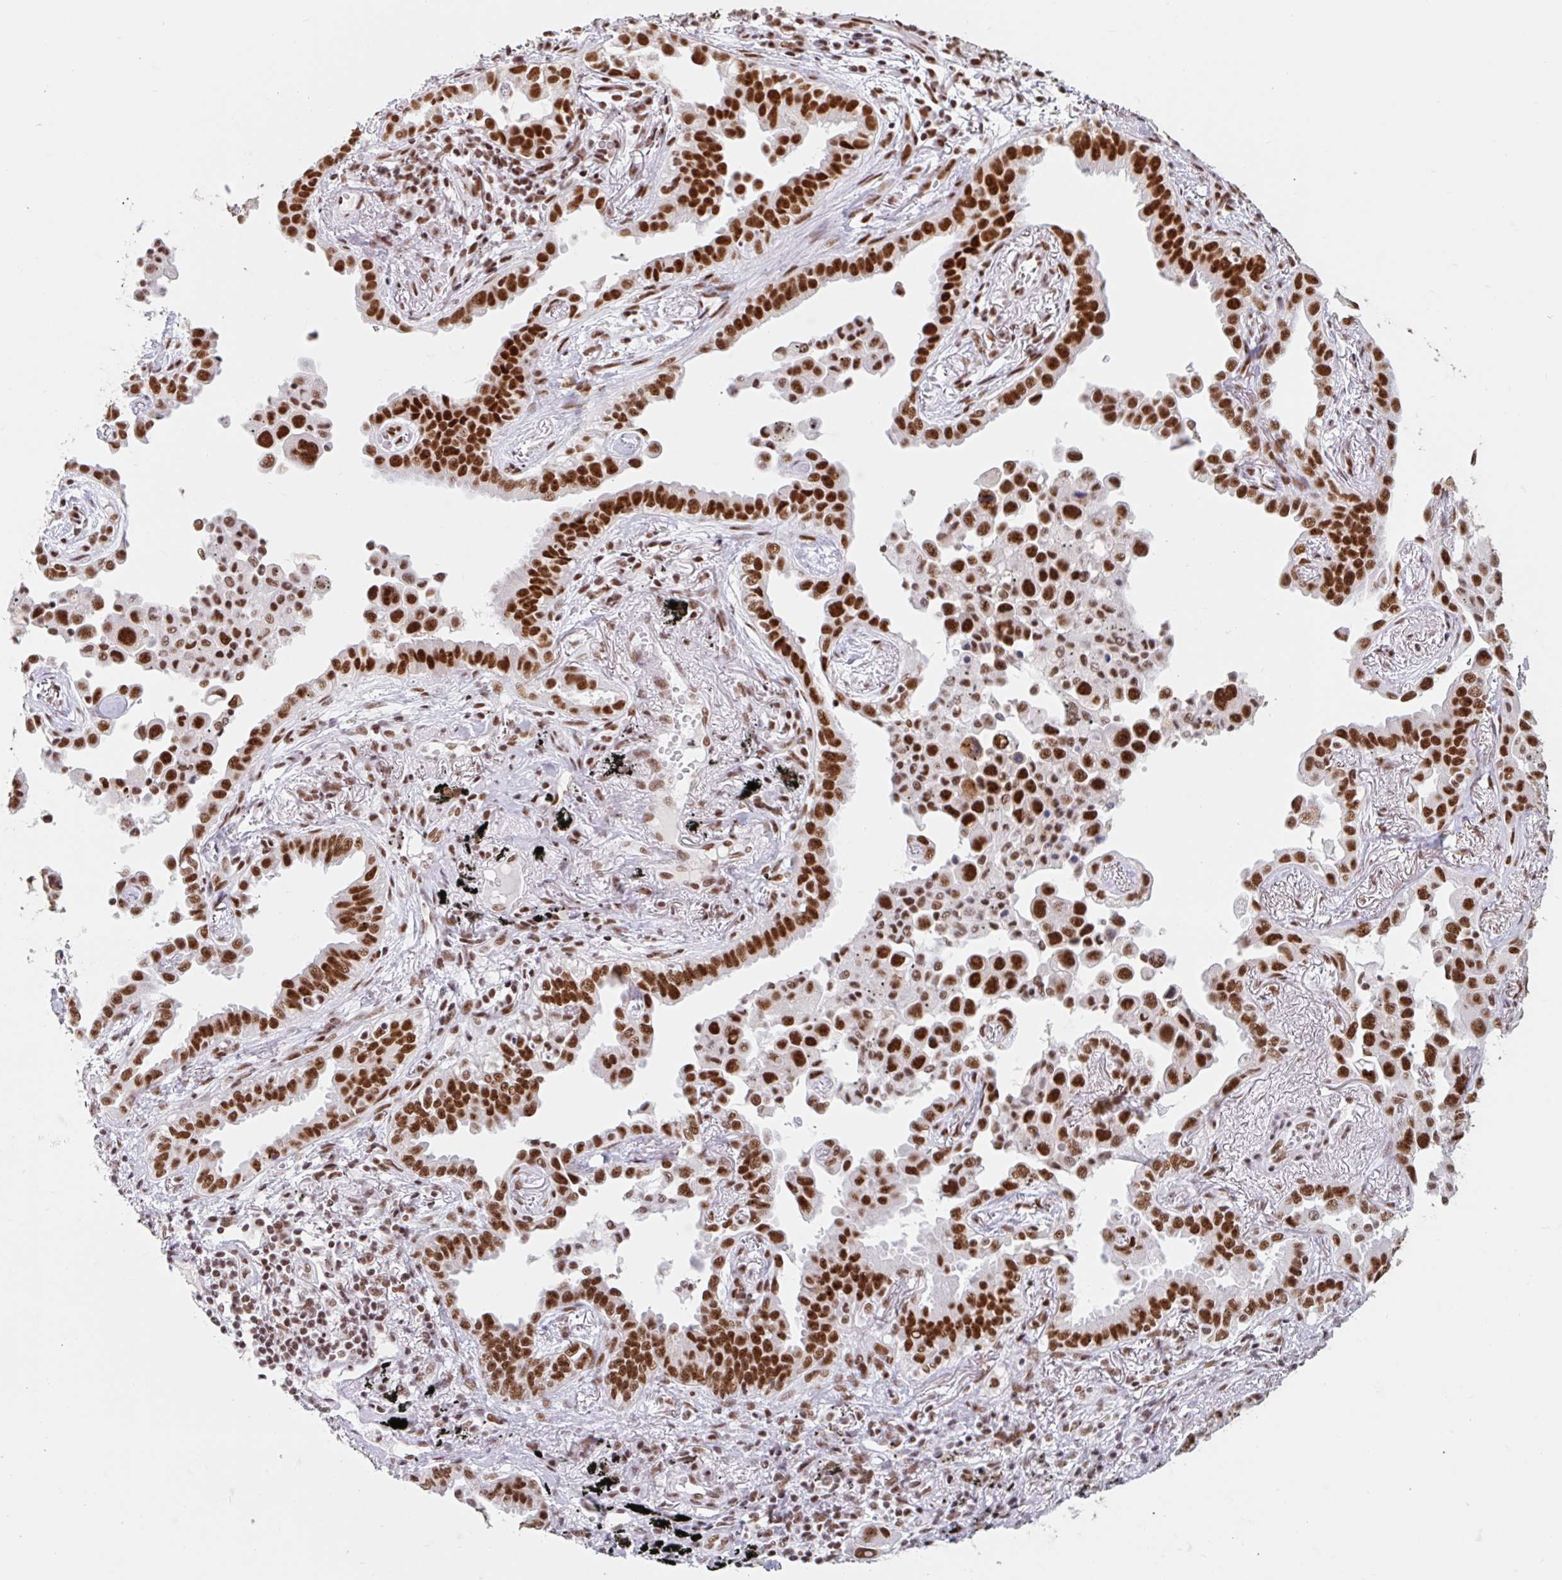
{"staining": {"intensity": "strong", "quantity": ">75%", "location": "nuclear"}, "tissue": "lung cancer", "cell_type": "Tumor cells", "image_type": "cancer", "snomed": [{"axis": "morphology", "description": "Adenocarcinoma, NOS"}, {"axis": "topography", "description": "Lung"}], "caption": "Lung cancer stained with immunohistochemistry (IHC) displays strong nuclear positivity in approximately >75% of tumor cells.", "gene": "SRSF10", "patient": {"sex": "male", "age": 67}}